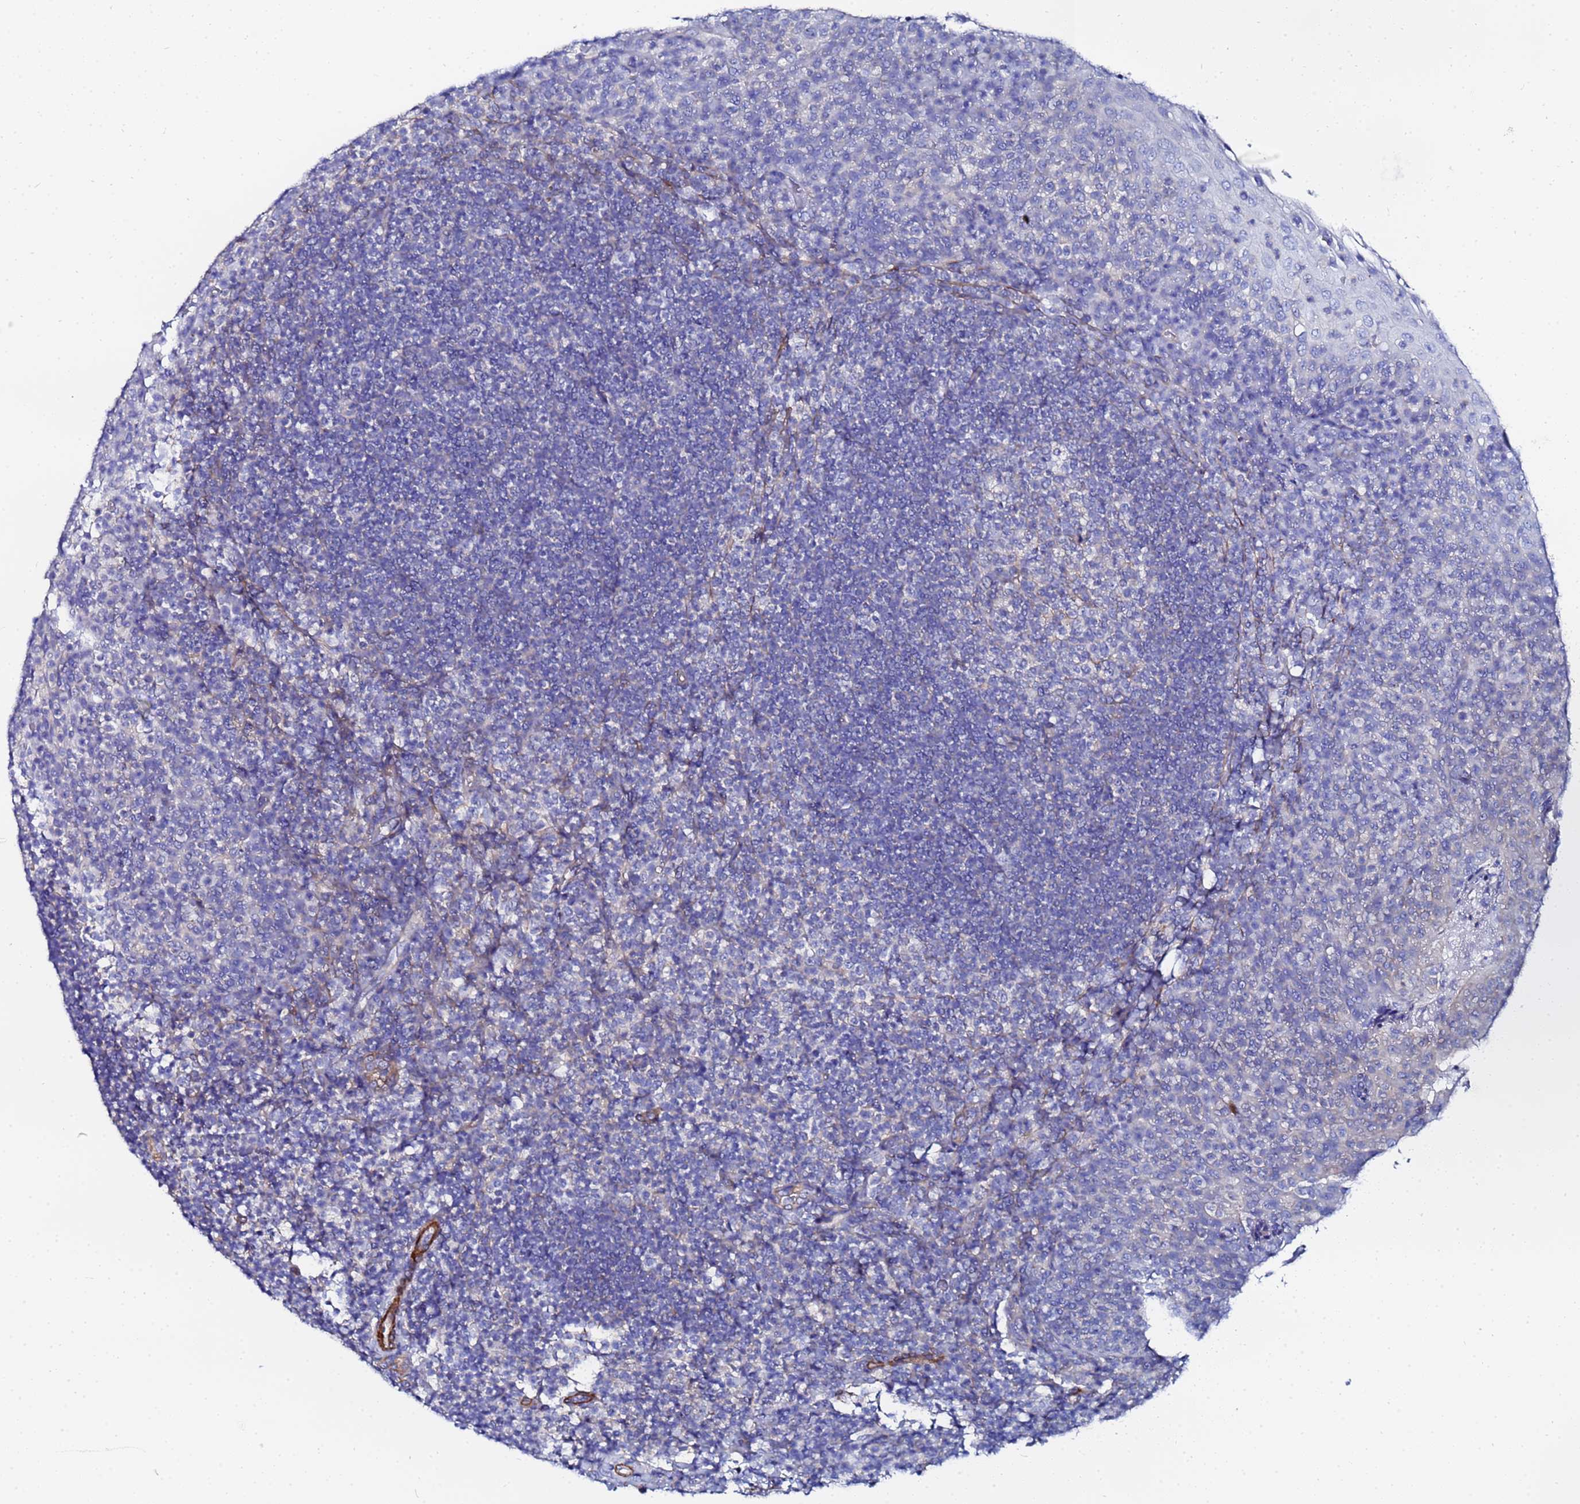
{"staining": {"intensity": "negative", "quantity": "none", "location": "none"}, "tissue": "tonsil", "cell_type": "Germinal center cells", "image_type": "normal", "snomed": [{"axis": "morphology", "description": "Normal tissue, NOS"}, {"axis": "topography", "description": "Tonsil"}], "caption": "High magnification brightfield microscopy of unremarkable tonsil stained with DAB (3,3'-diaminobenzidine) (brown) and counterstained with hematoxylin (blue): germinal center cells show no significant expression. The staining is performed using DAB (3,3'-diaminobenzidine) brown chromogen with nuclei counter-stained in using hematoxylin.", "gene": "RAB39A", "patient": {"sex": "female", "age": 10}}